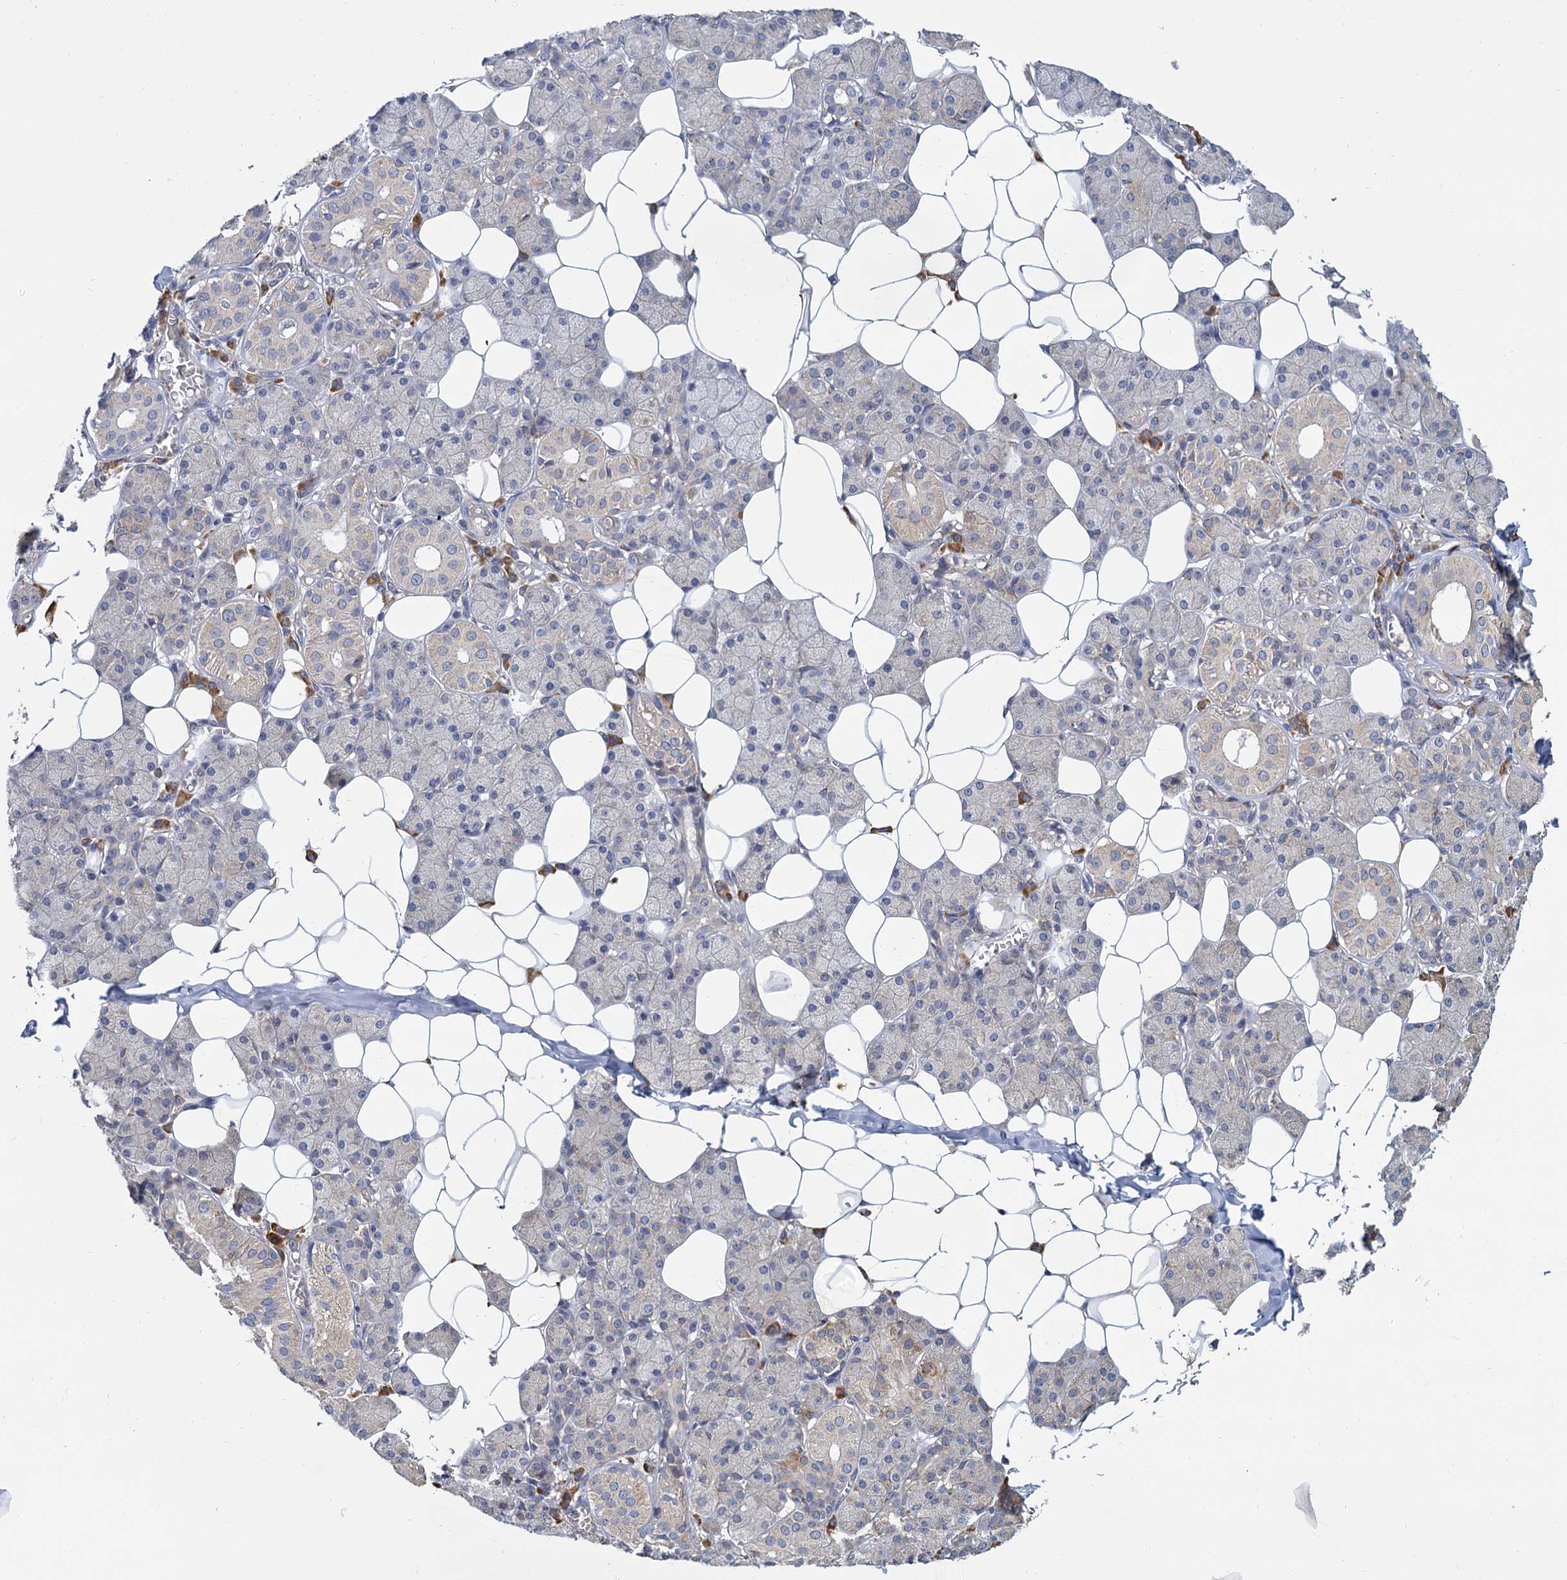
{"staining": {"intensity": "weak", "quantity": "<25%", "location": "cytoplasmic/membranous"}, "tissue": "salivary gland", "cell_type": "Glandular cells", "image_type": "normal", "snomed": [{"axis": "morphology", "description": "Normal tissue, NOS"}, {"axis": "topography", "description": "Salivary gland"}], "caption": "There is no significant staining in glandular cells of salivary gland. (DAB (3,3'-diaminobenzidine) IHC visualized using brightfield microscopy, high magnification).", "gene": "LRRC51", "patient": {"sex": "female", "age": 33}}